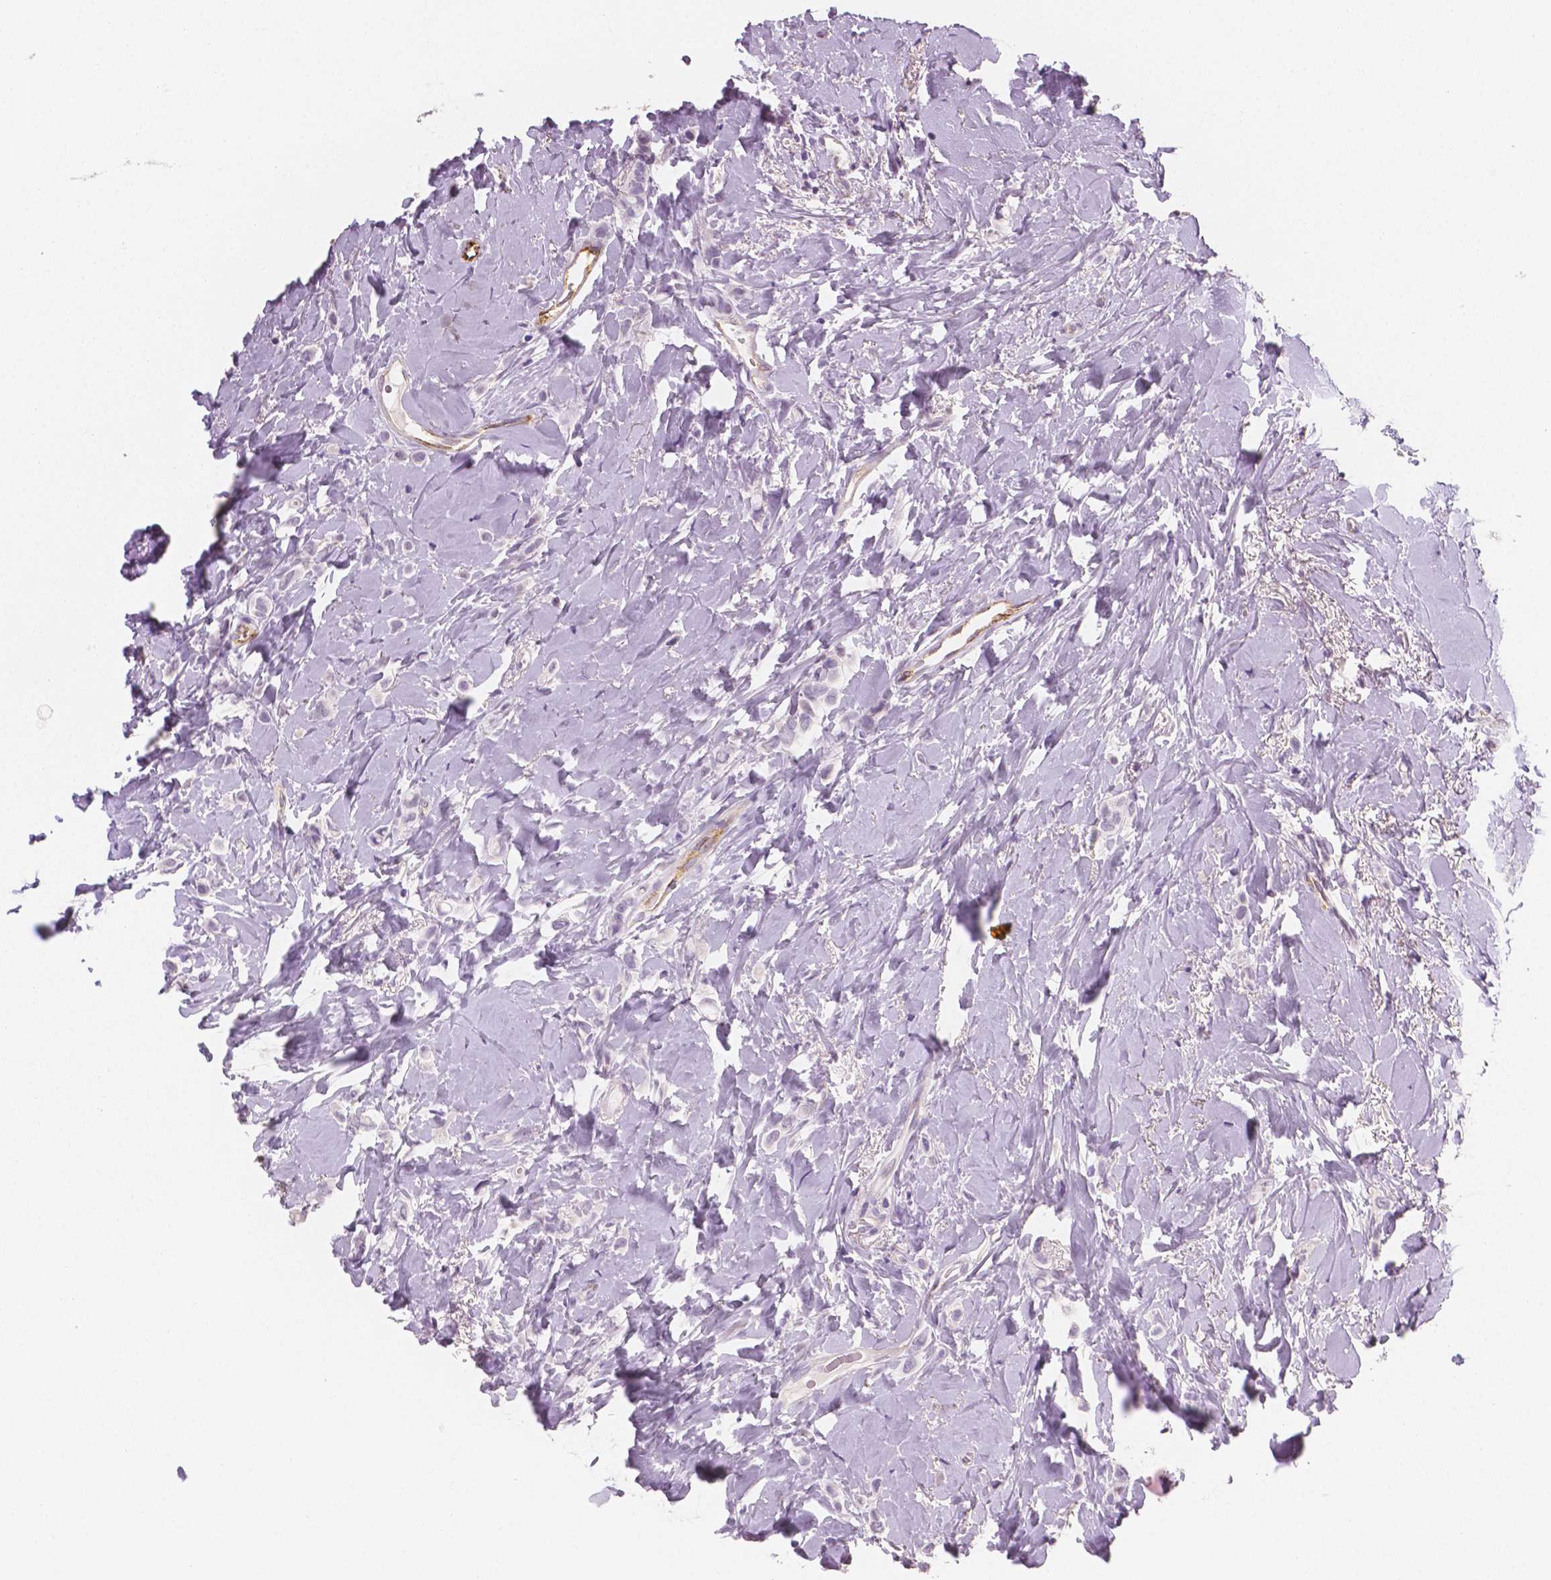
{"staining": {"intensity": "negative", "quantity": "none", "location": "none"}, "tissue": "breast cancer", "cell_type": "Tumor cells", "image_type": "cancer", "snomed": [{"axis": "morphology", "description": "Lobular carcinoma"}, {"axis": "topography", "description": "Breast"}], "caption": "High magnification brightfield microscopy of lobular carcinoma (breast) stained with DAB (brown) and counterstained with hematoxylin (blue): tumor cells show no significant staining.", "gene": "TSPAN7", "patient": {"sex": "female", "age": 66}}